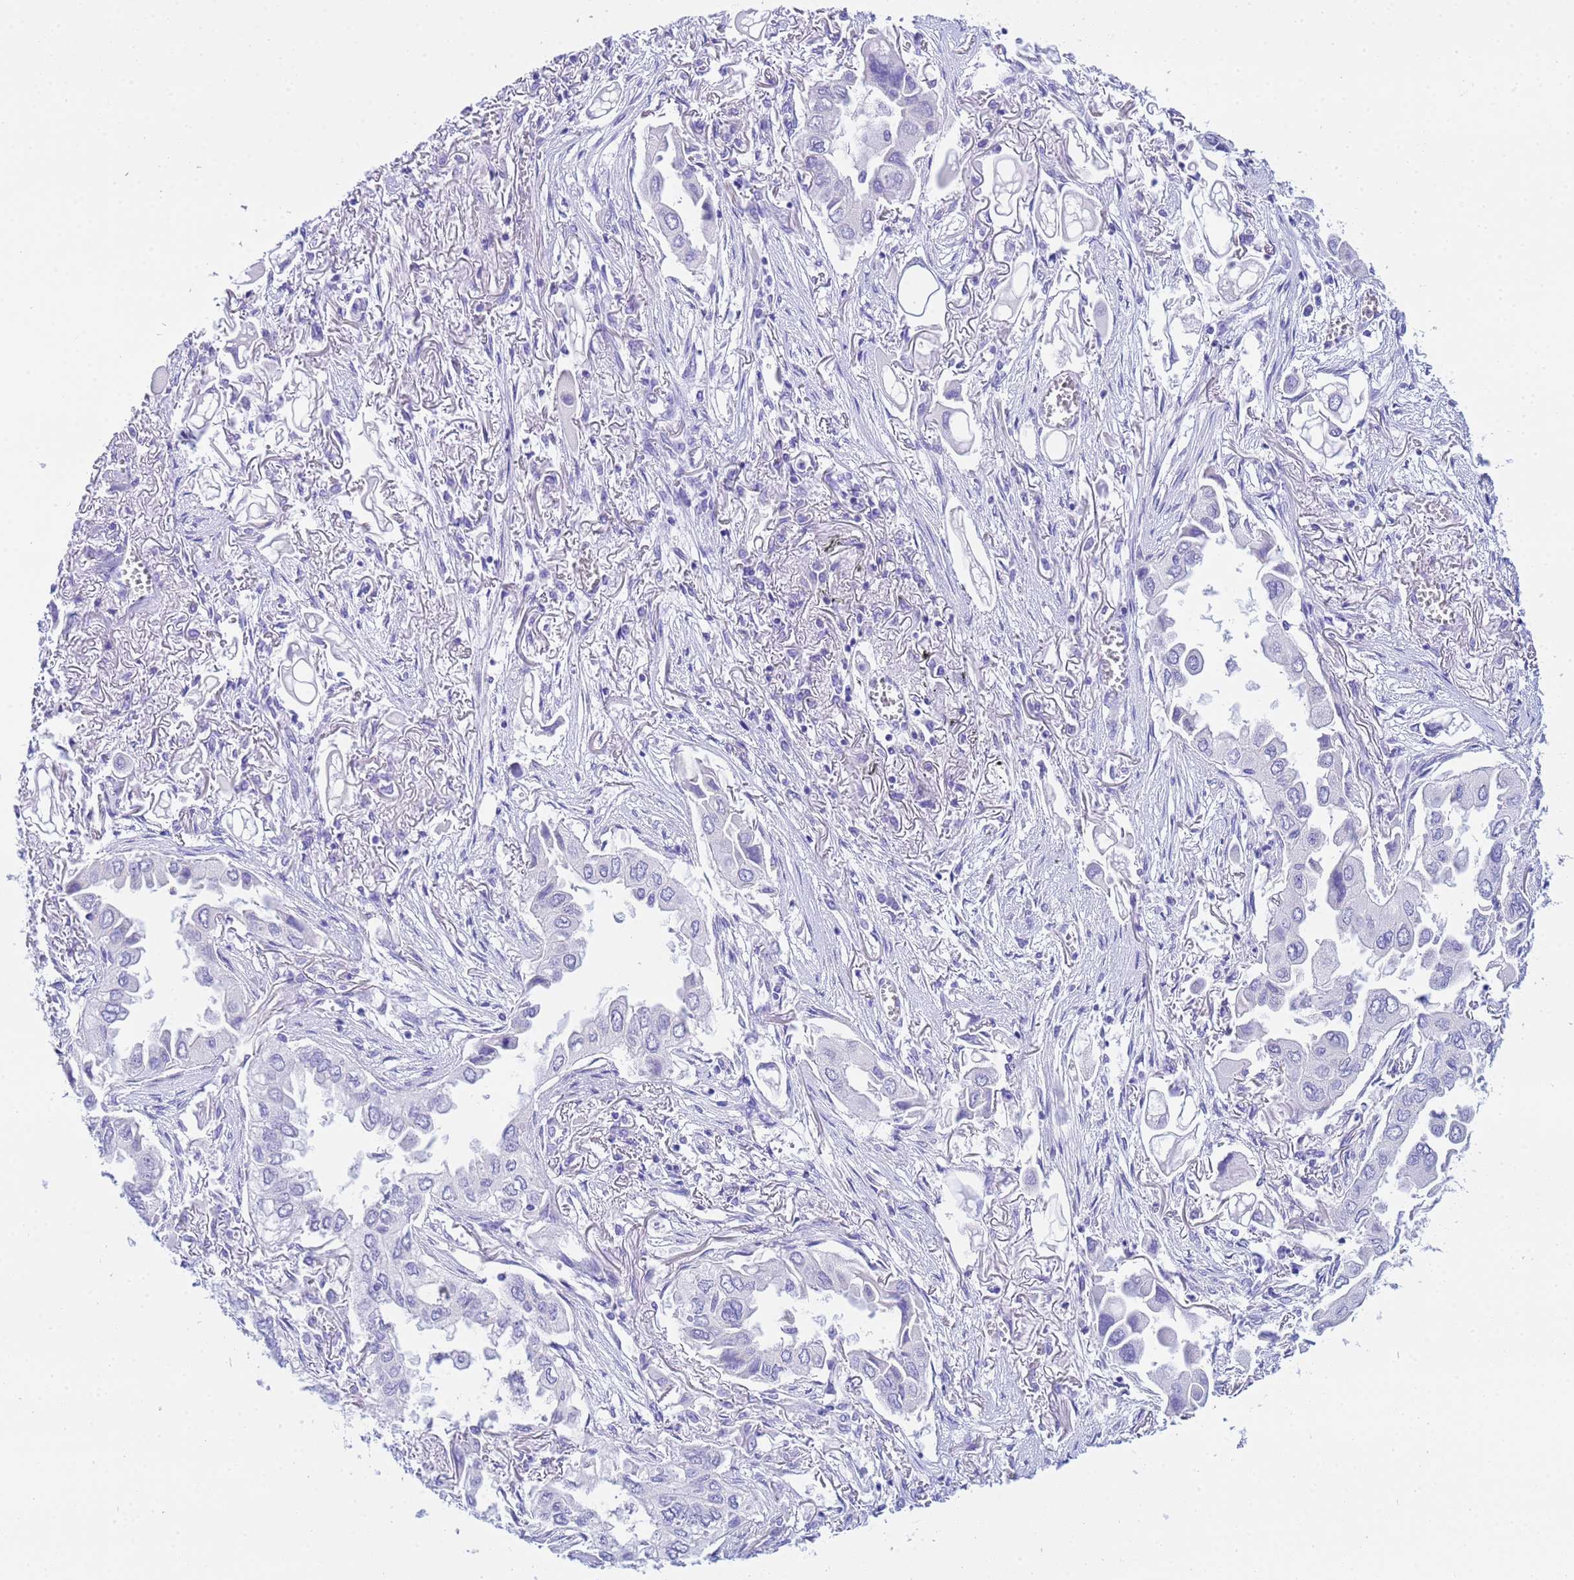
{"staining": {"intensity": "negative", "quantity": "none", "location": "none"}, "tissue": "lung cancer", "cell_type": "Tumor cells", "image_type": "cancer", "snomed": [{"axis": "morphology", "description": "Adenocarcinoma, NOS"}, {"axis": "topography", "description": "Lung"}], "caption": "Immunohistochemistry image of adenocarcinoma (lung) stained for a protein (brown), which displays no staining in tumor cells.", "gene": "AQP12A", "patient": {"sex": "female", "age": 76}}